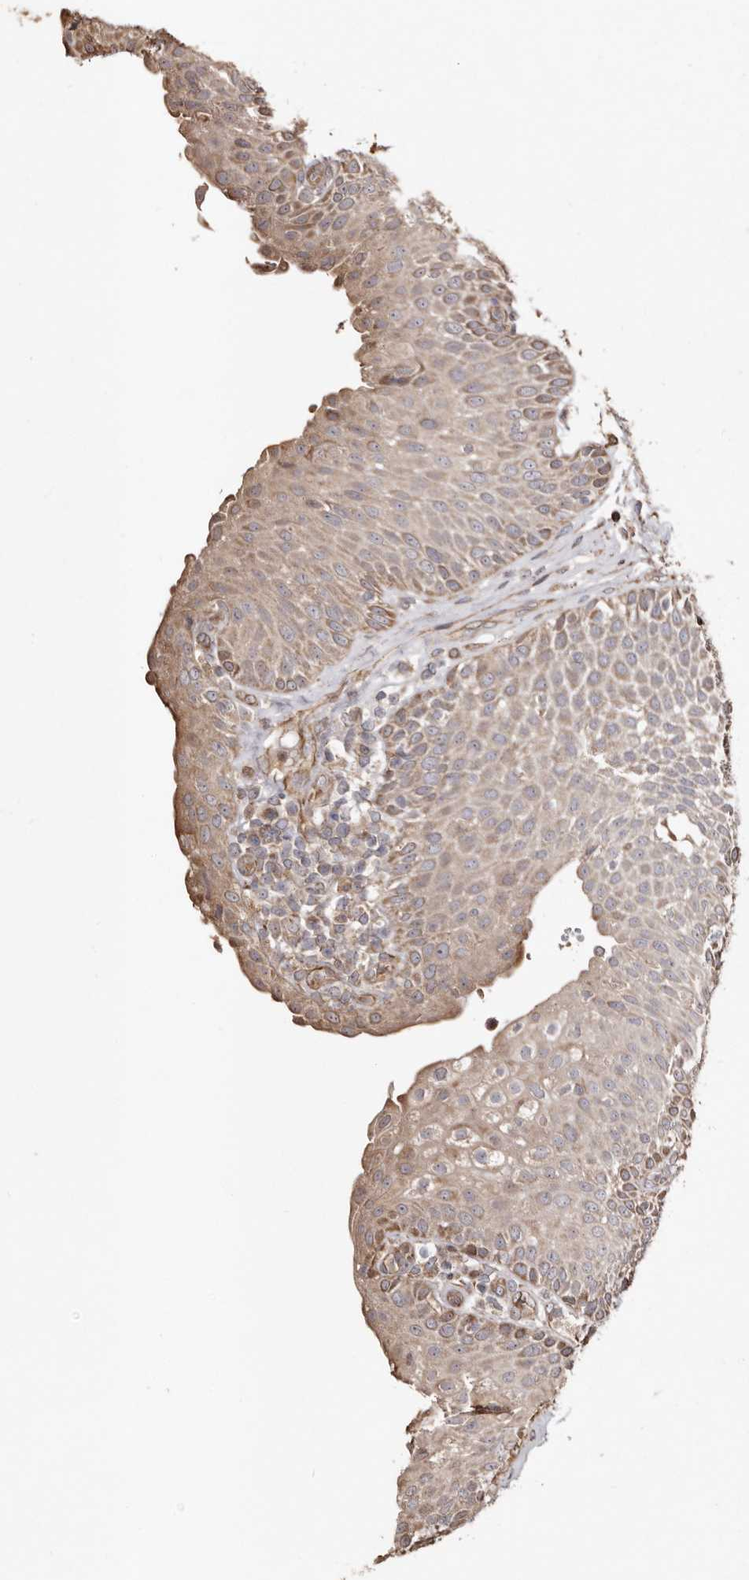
{"staining": {"intensity": "moderate", "quantity": ">75%", "location": "cytoplasmic/membranous"}, "tissue": "urinary bladder", "cell_type": "Urothelial cells", "image_type": "normal", "snomed": [{"axis": "morphology", "description": "Normal tissue, NOS"}, {"axis": "topography", "description": "Urinary bladder"}], "caption": "A medium amount of moderate cytoplasmic/membranous staining is appreciated in about >75% of urothelial cells in benign urinary bladder. Nuclei are stained in blue.", "gene": "MACC1", "patient": {"sex": "female", "age": 62}}